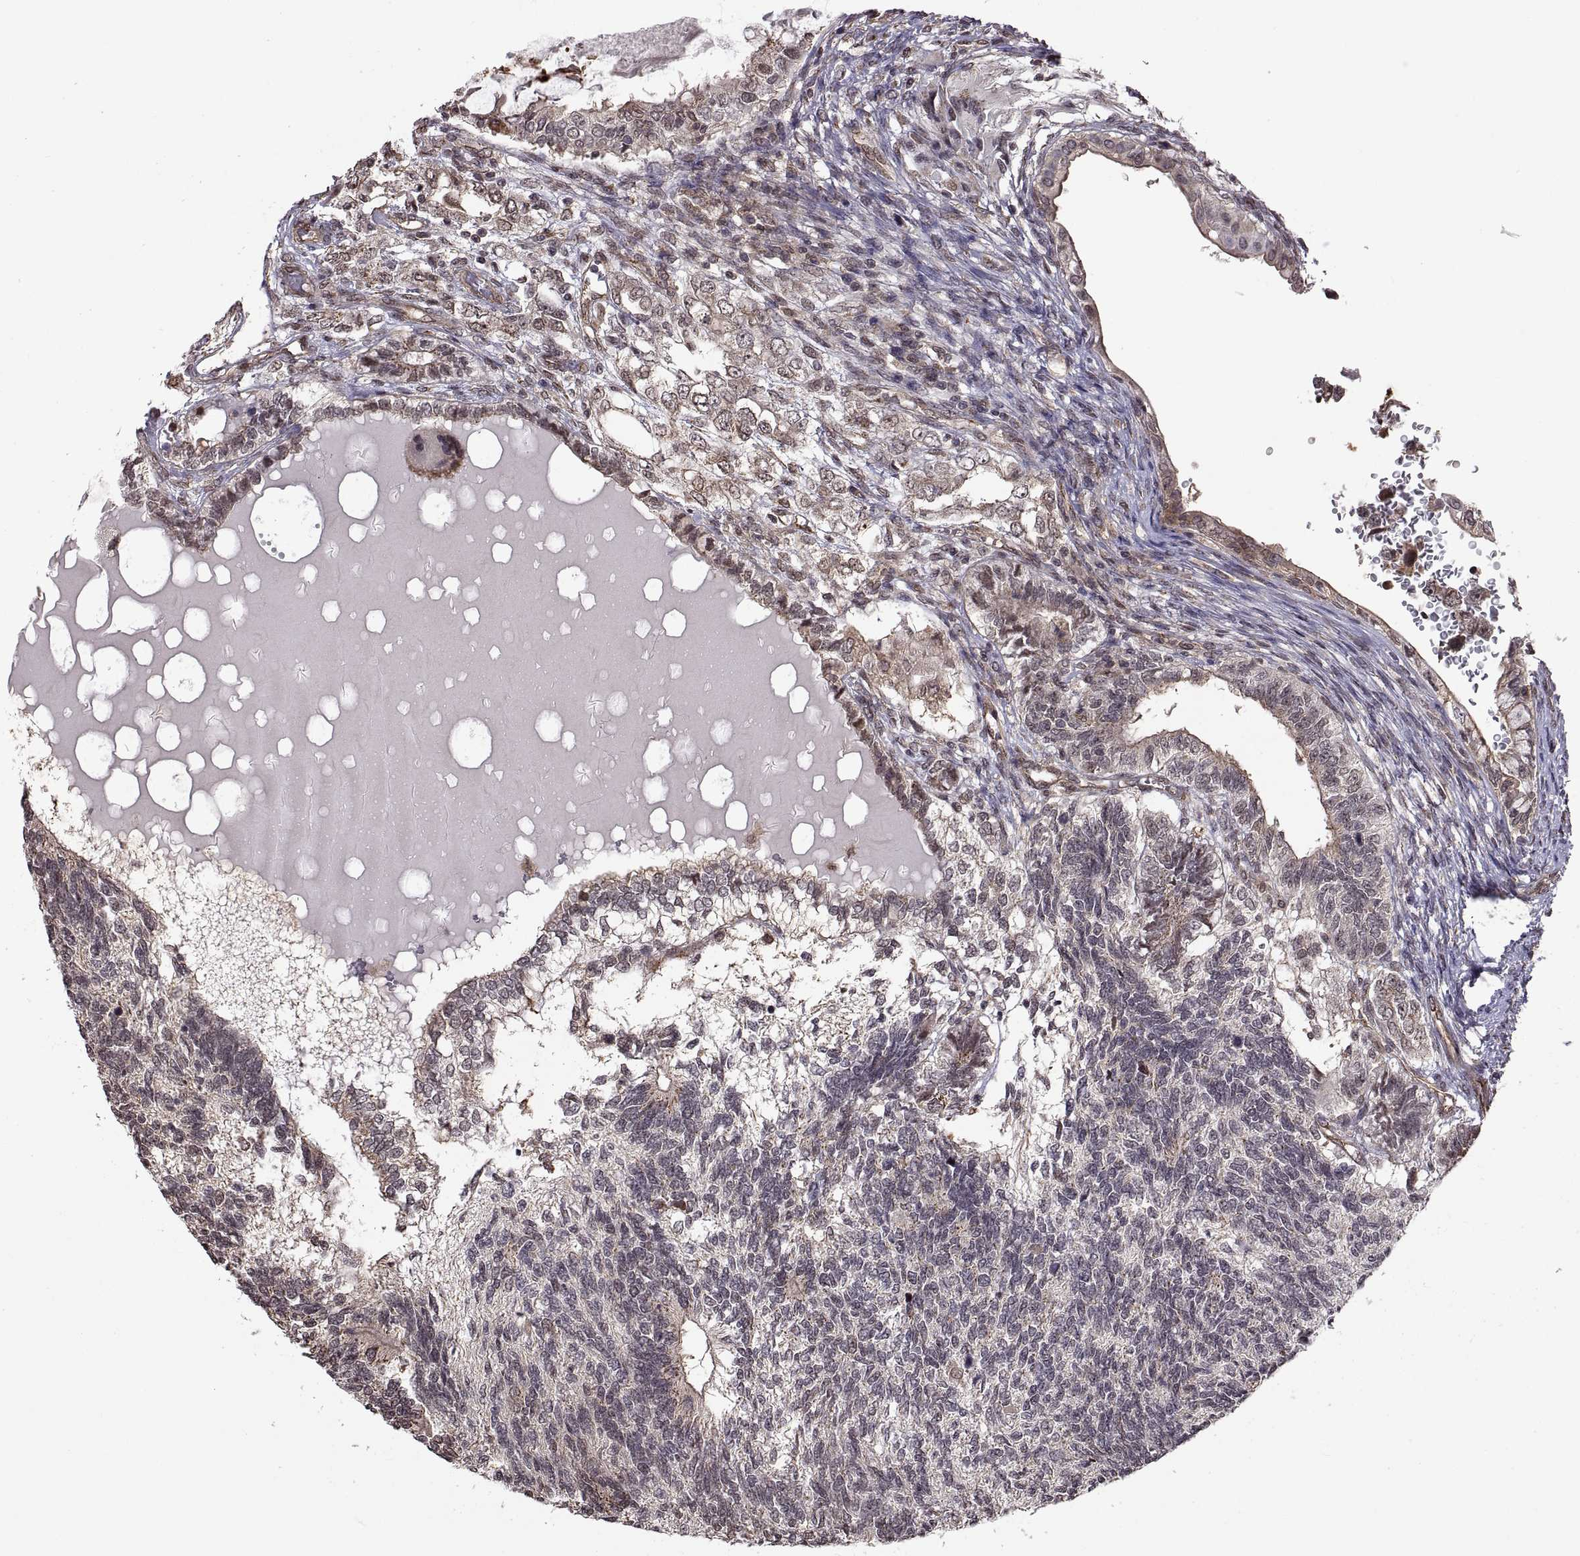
{"staining": {"intensity": "weak", "quantity": "<25%", "location": "cytoplasmic/membranous"}, "tissue": "testis cancer", "cell_type": "Tumor cells", "image_type": "cancer", "snomed": [{"axis": "morphology", "description": "Seminoma, NOS"}, {"axis": "morphology", "description": "Carcinoma, Embryonal, NOS"}, {"axis": "topography", "description": "Testis"}], "caption": "Immunohistochemistry of testis embryonal carcinoma reveals no staining in tumor cells.", "gene": "ARRB1", "patient": {"sex": "male", "age": 41}}